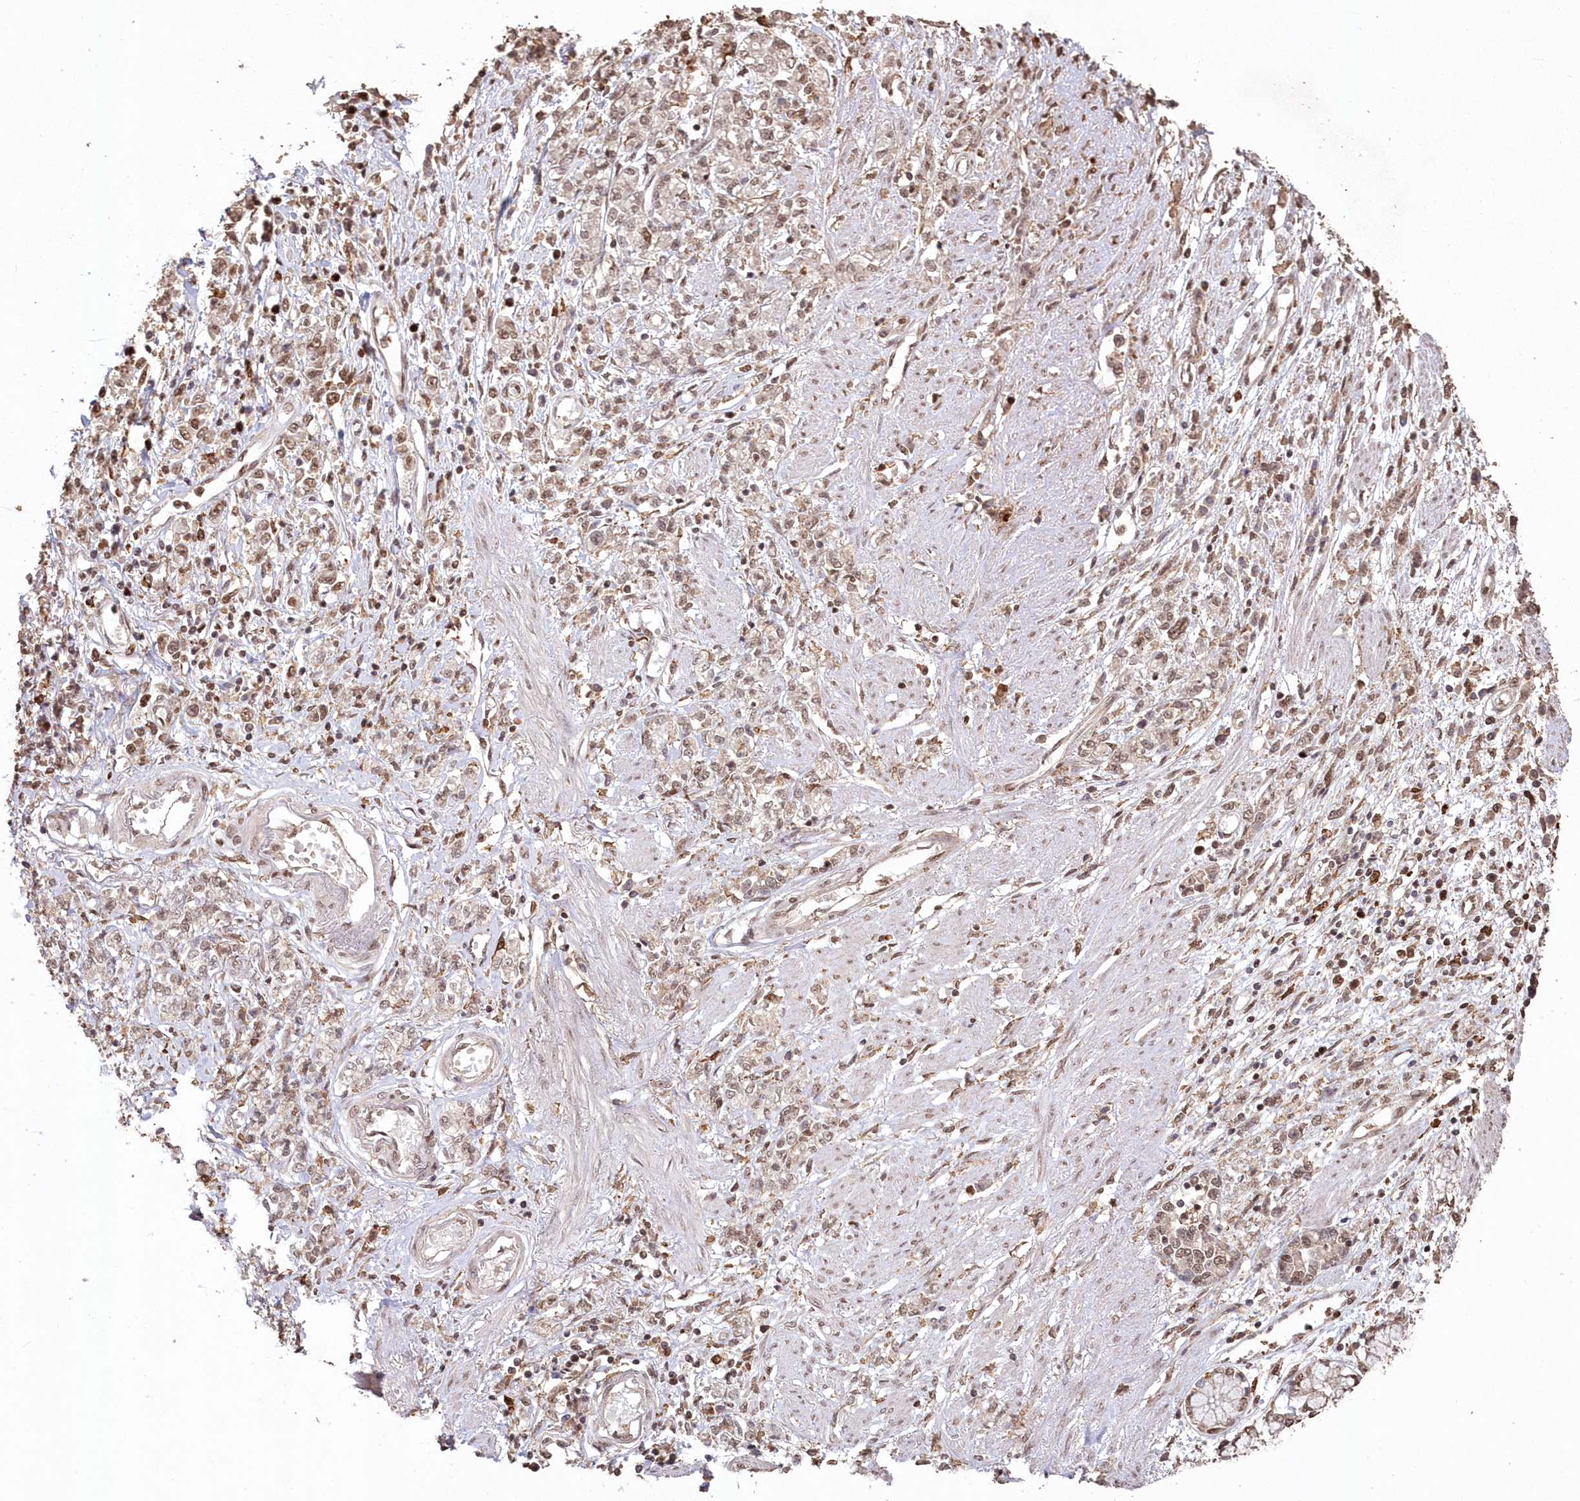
{"staining": {"intensity": "moderate", "quantity": ">75%", "location": "nuclear"}, "tissue": "stomach cancer", "cell_type": "Tumor cells", "image_type": "cancer", "snomed": [{"axis": "morphology", "description": "Adenocarcinoma, NOS"}, {"axis": "topography", "description": "Stomach"}], "caption": "Stomach cancer stained with a brown dye shows moderate nuclear positive positivity in about >75% of tumor cells.", "gene": "PDS5A", "patient": {"sex": "female", "age": 76}}